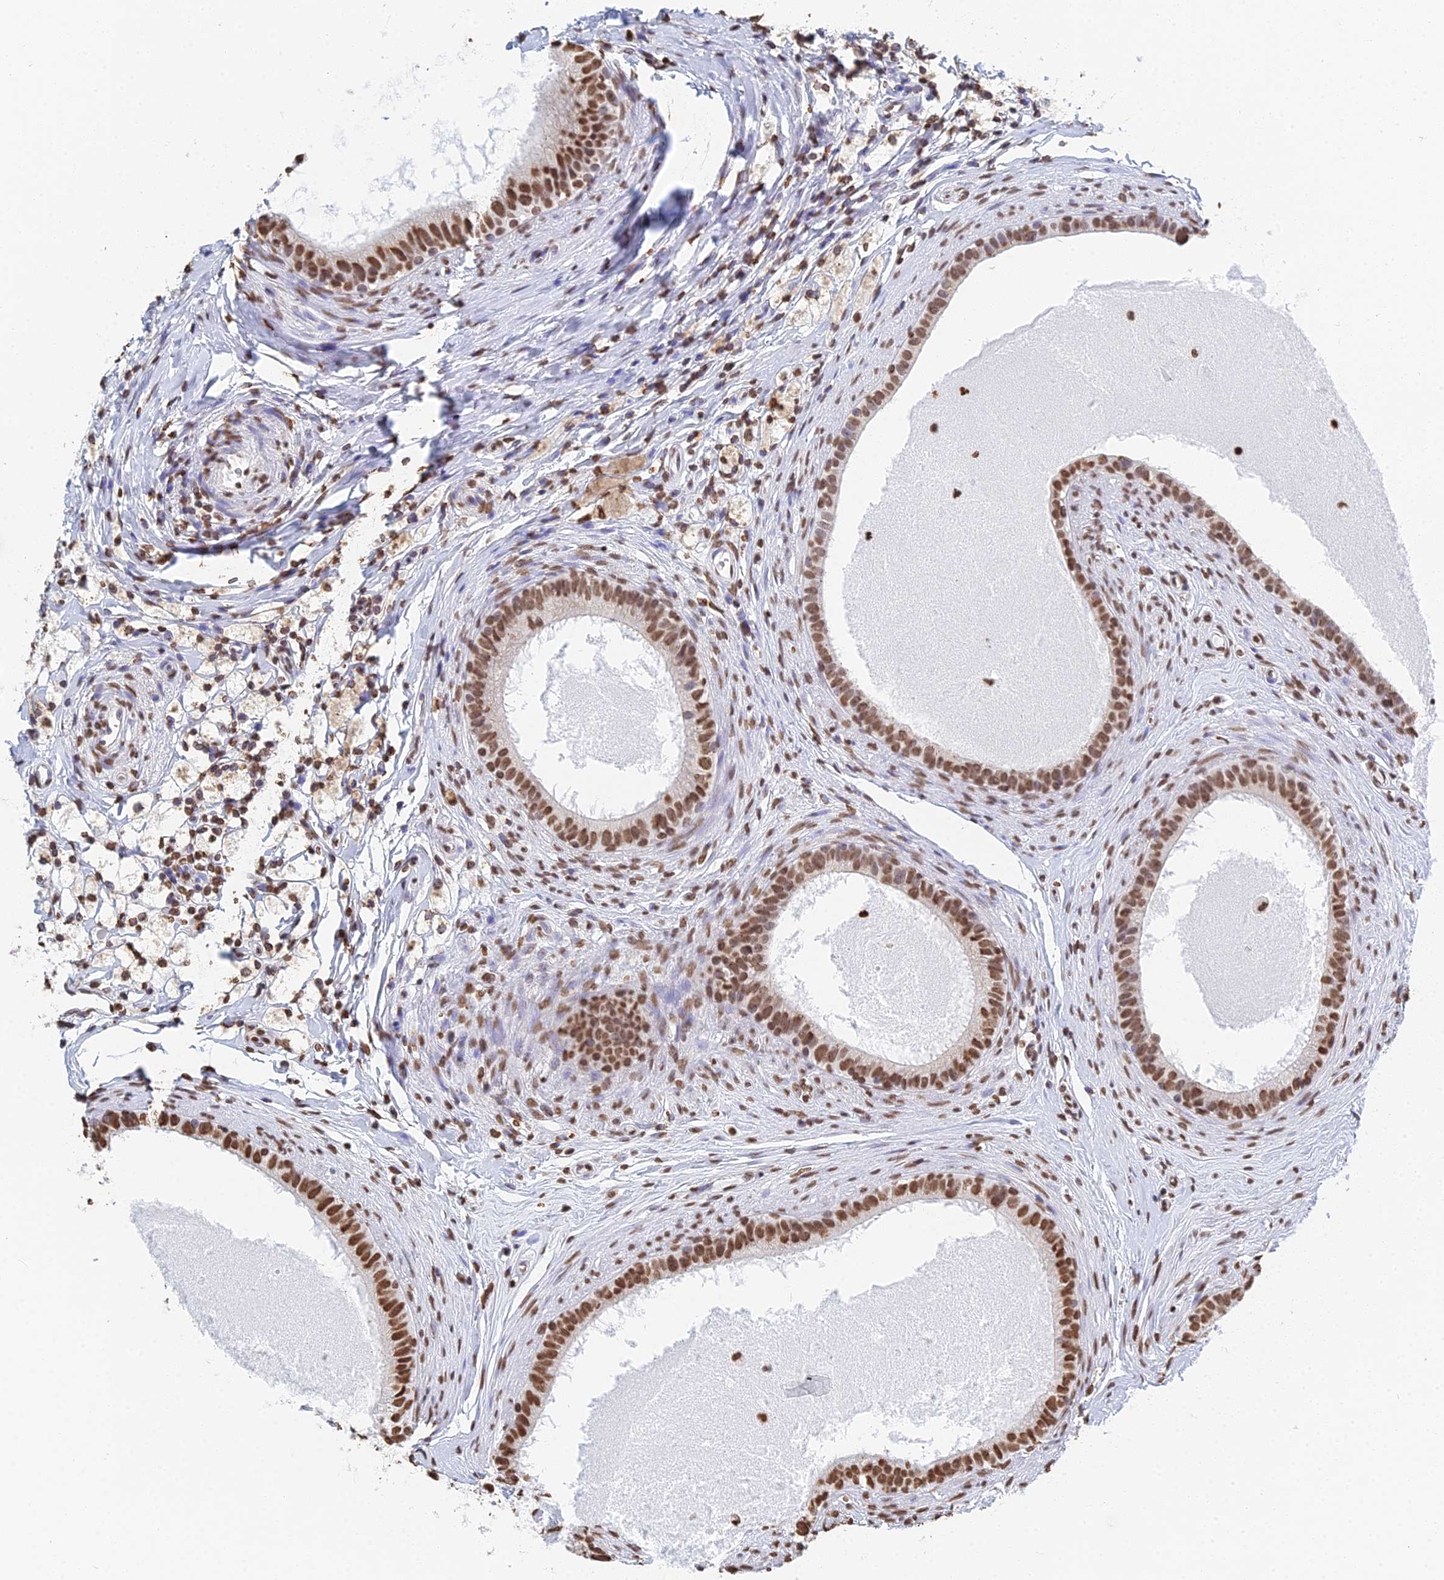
{"staining": {"intensity": "strong", "quantity": ">75%", "location": "nuclear"}, "tissue": "epididymis", "cell_type": "Glandular cells", "image_type": "normal", "snomed": [{"axis": "morphology", "description": "Normal tissue, NOS"}, {"axis": "topography", "description": "Epididymis"}], "caption": "Immunohistochemical staining of benign human epididymis shows >75% levels of strong nuclear protein positivity in approximately >75% of glandular cells. (IHC, brightfield microscopy, high magnification).", "gene": "GBP3", "patient": {"sex": "male", "age": 80}}